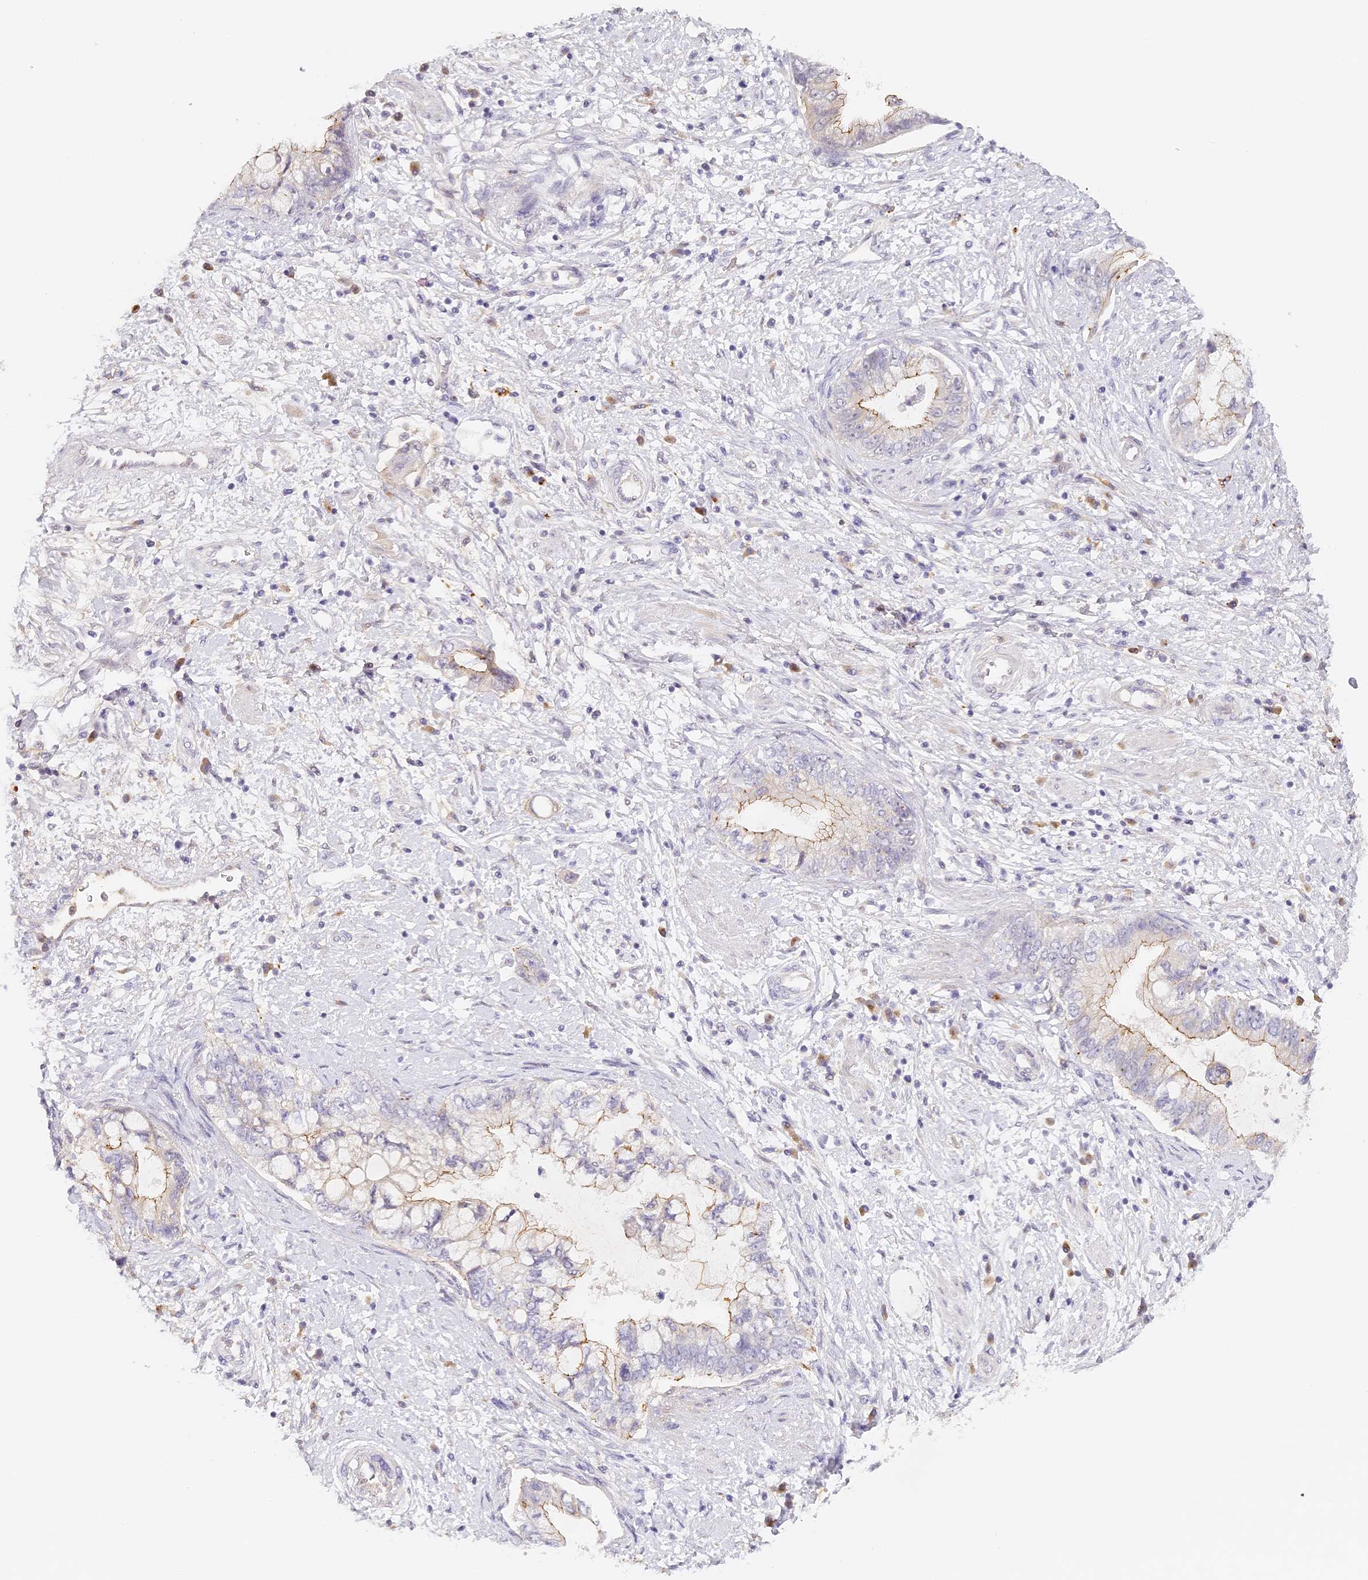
{"staining": {"intensity": "weak", "quantity": "<25%", "location": "cytoplasmic/membranous"}, "tissue": "pancreatic cancer", "cell_type": "Tumor cells", "image_type": "cancer", "snomed": [{"axis": "morphology", "description": "Adenocarcinoma, NOS"}, {"axis": "topography", "description": "Pancreas"}], "caption": "Pancreatic adenocarcinoma was stained to show a protein in brown. There is no significant staining in tumor cells.", "gene": "ELL3", "patient": {"sex": "female", "age": 73}}